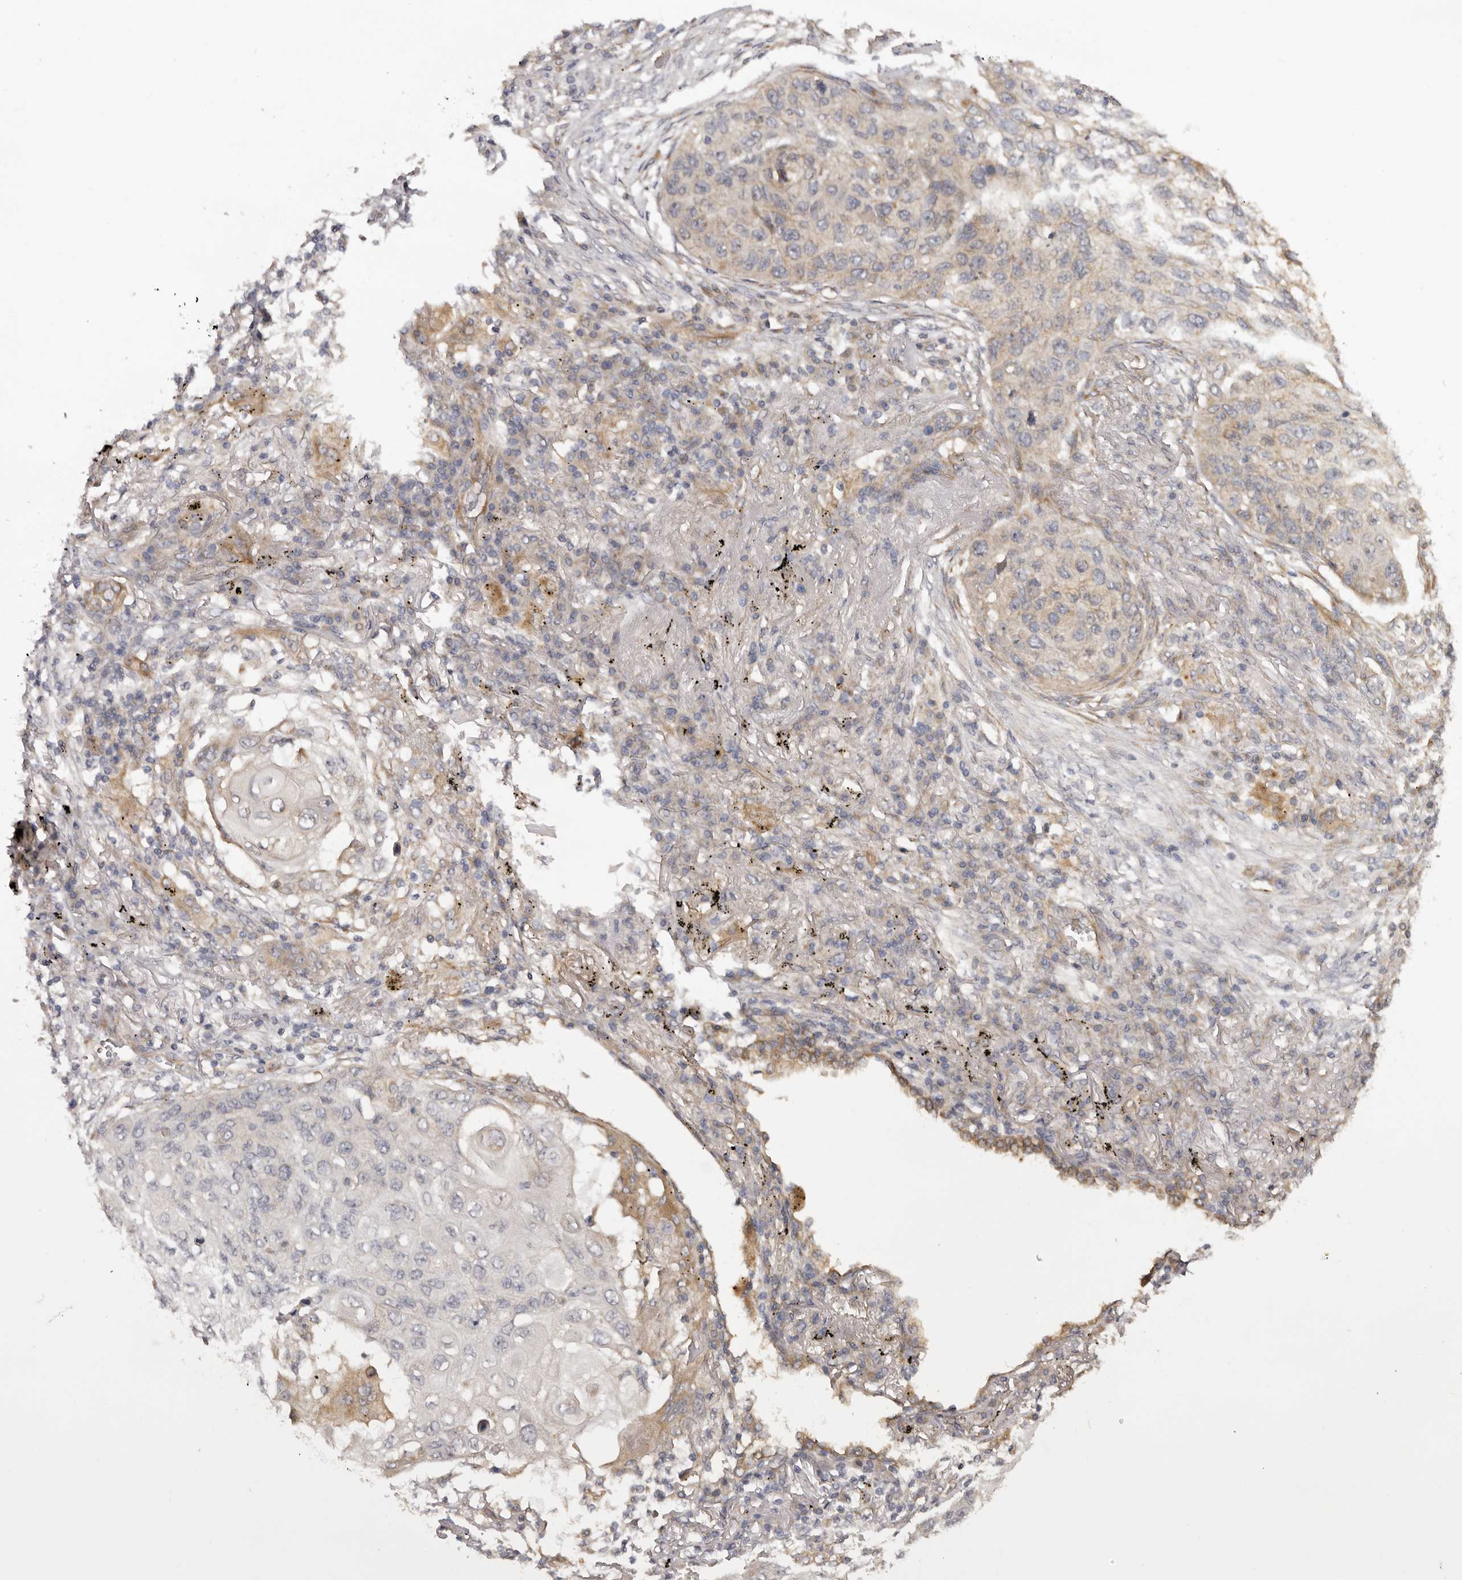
{"staining": {"intensity": "weak", "quantity": "25%-75%", "location": "cytoplasmic/membranous"}, "tissue": "lung cancer", "cell_type": "Tumor cells", "image_type": "cancer", "snomed": [{"axis": "morphology", "description": "Squamous cell carcinoma, NOS"}, {"axis": "topography", "description": "Lung"}], "caption": "Immunohistochemical staining of human lung squamous cell carcinoma shows low levels of weak cytoplasmic/membranous protein staining in approximately 25%-75% of tumor cells.", "gene": "HINT3", "patient": {"sex": "female", "age": 63}}